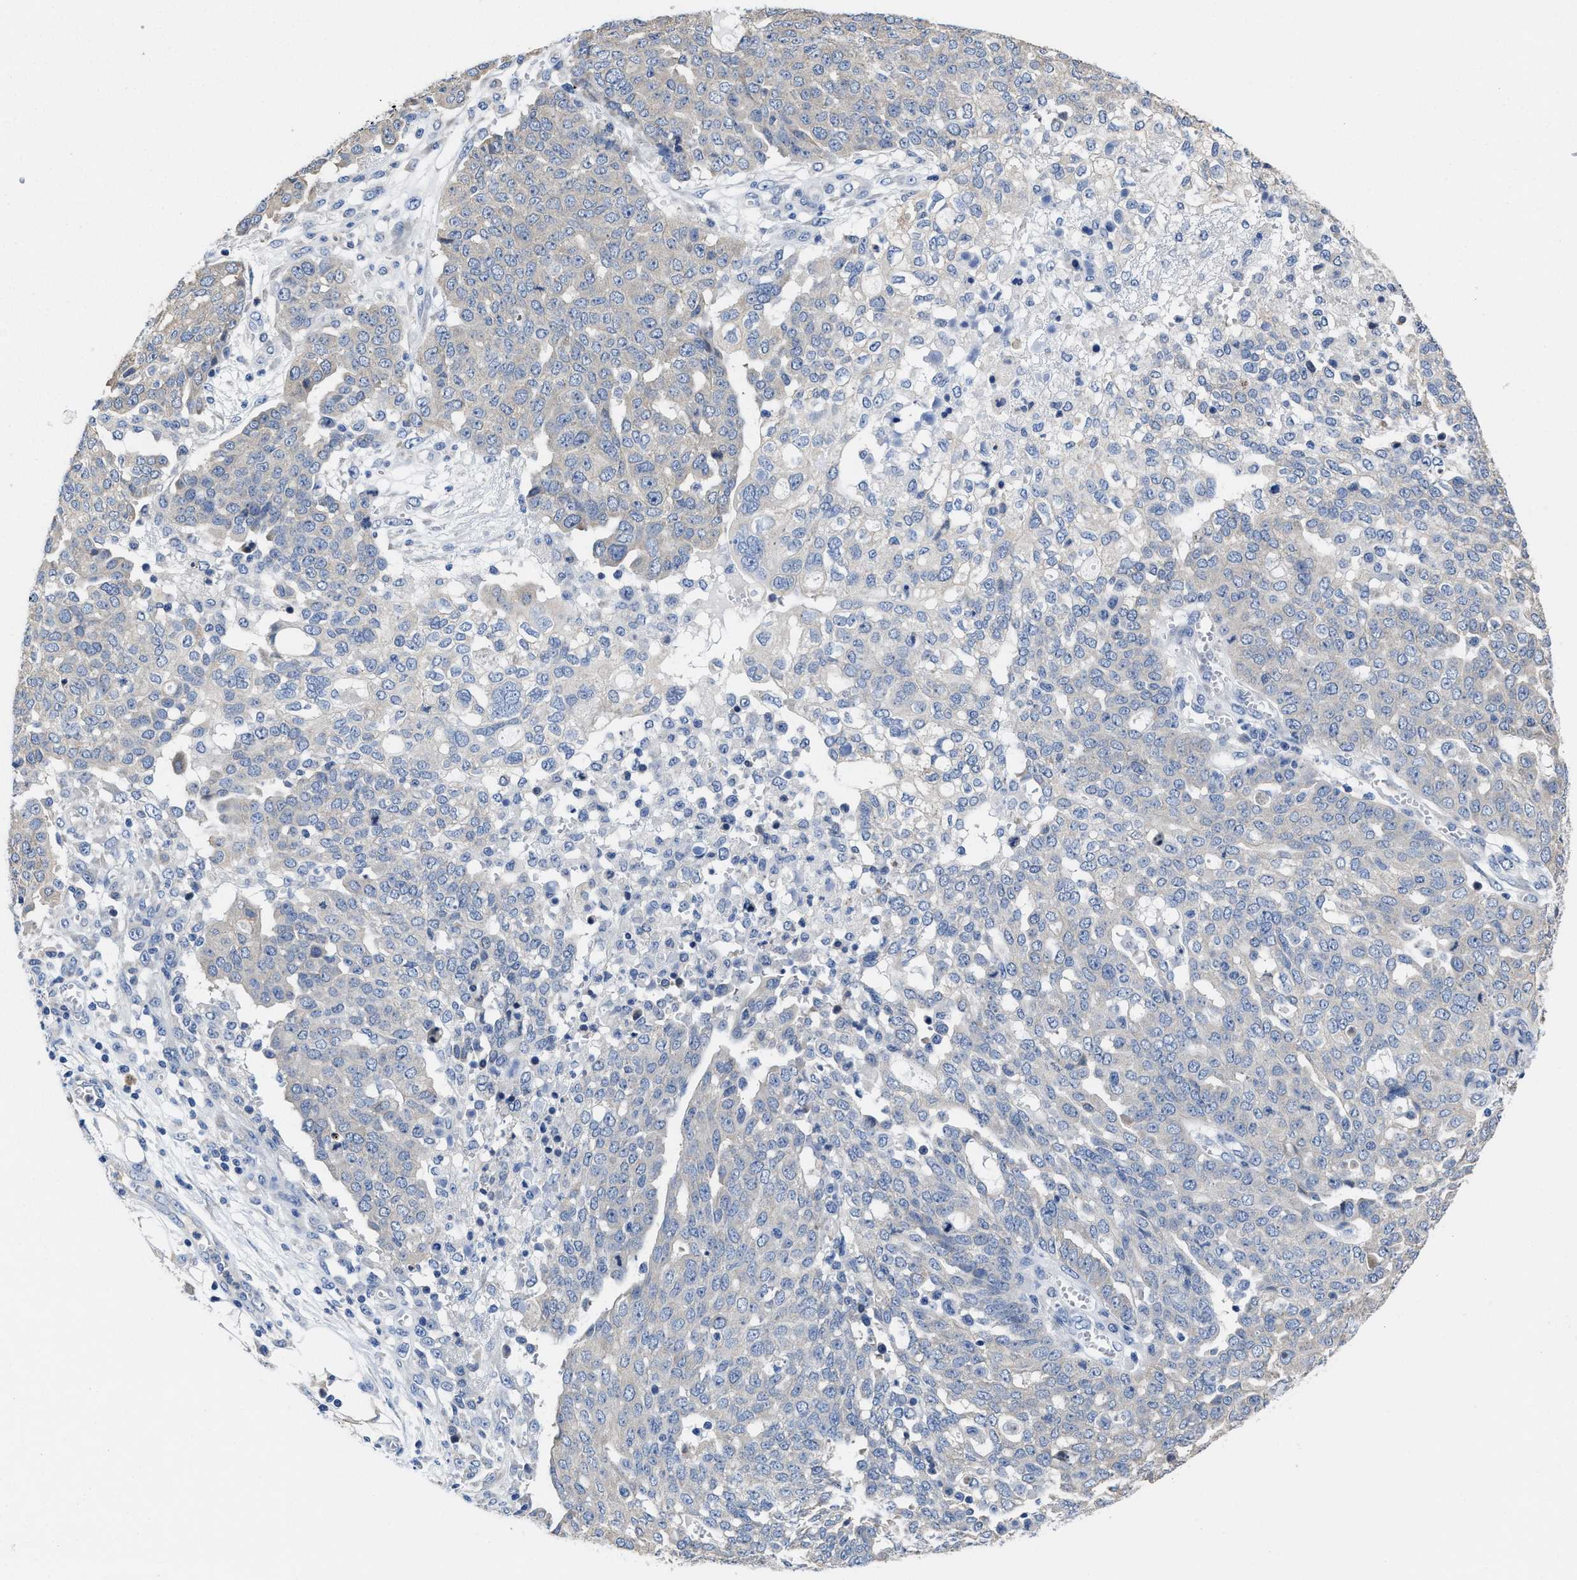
{"staining": {"intensity": "negative", "quantity": "none", "location": "none"}, "tissue": "ovarian cancer", "cell_type": "Tumor cells", "image_type": "cancer", "snomed": [{"axis": "morphology", "description": "Cystadenocarcinoma, serous, NOS"}, {"axis": "topography", "description": "Soft tissue"}, {"axis": "topography", "description": "Ovary"}], "caption": "This is an immunohistochemistry (IHC) photomicrograph of human serous cystadenocarcinoma (ovarian). There is no positivity in tumor cells.", "gene": "HOOK1", "patient": {"sex": "female", "age": 57}}